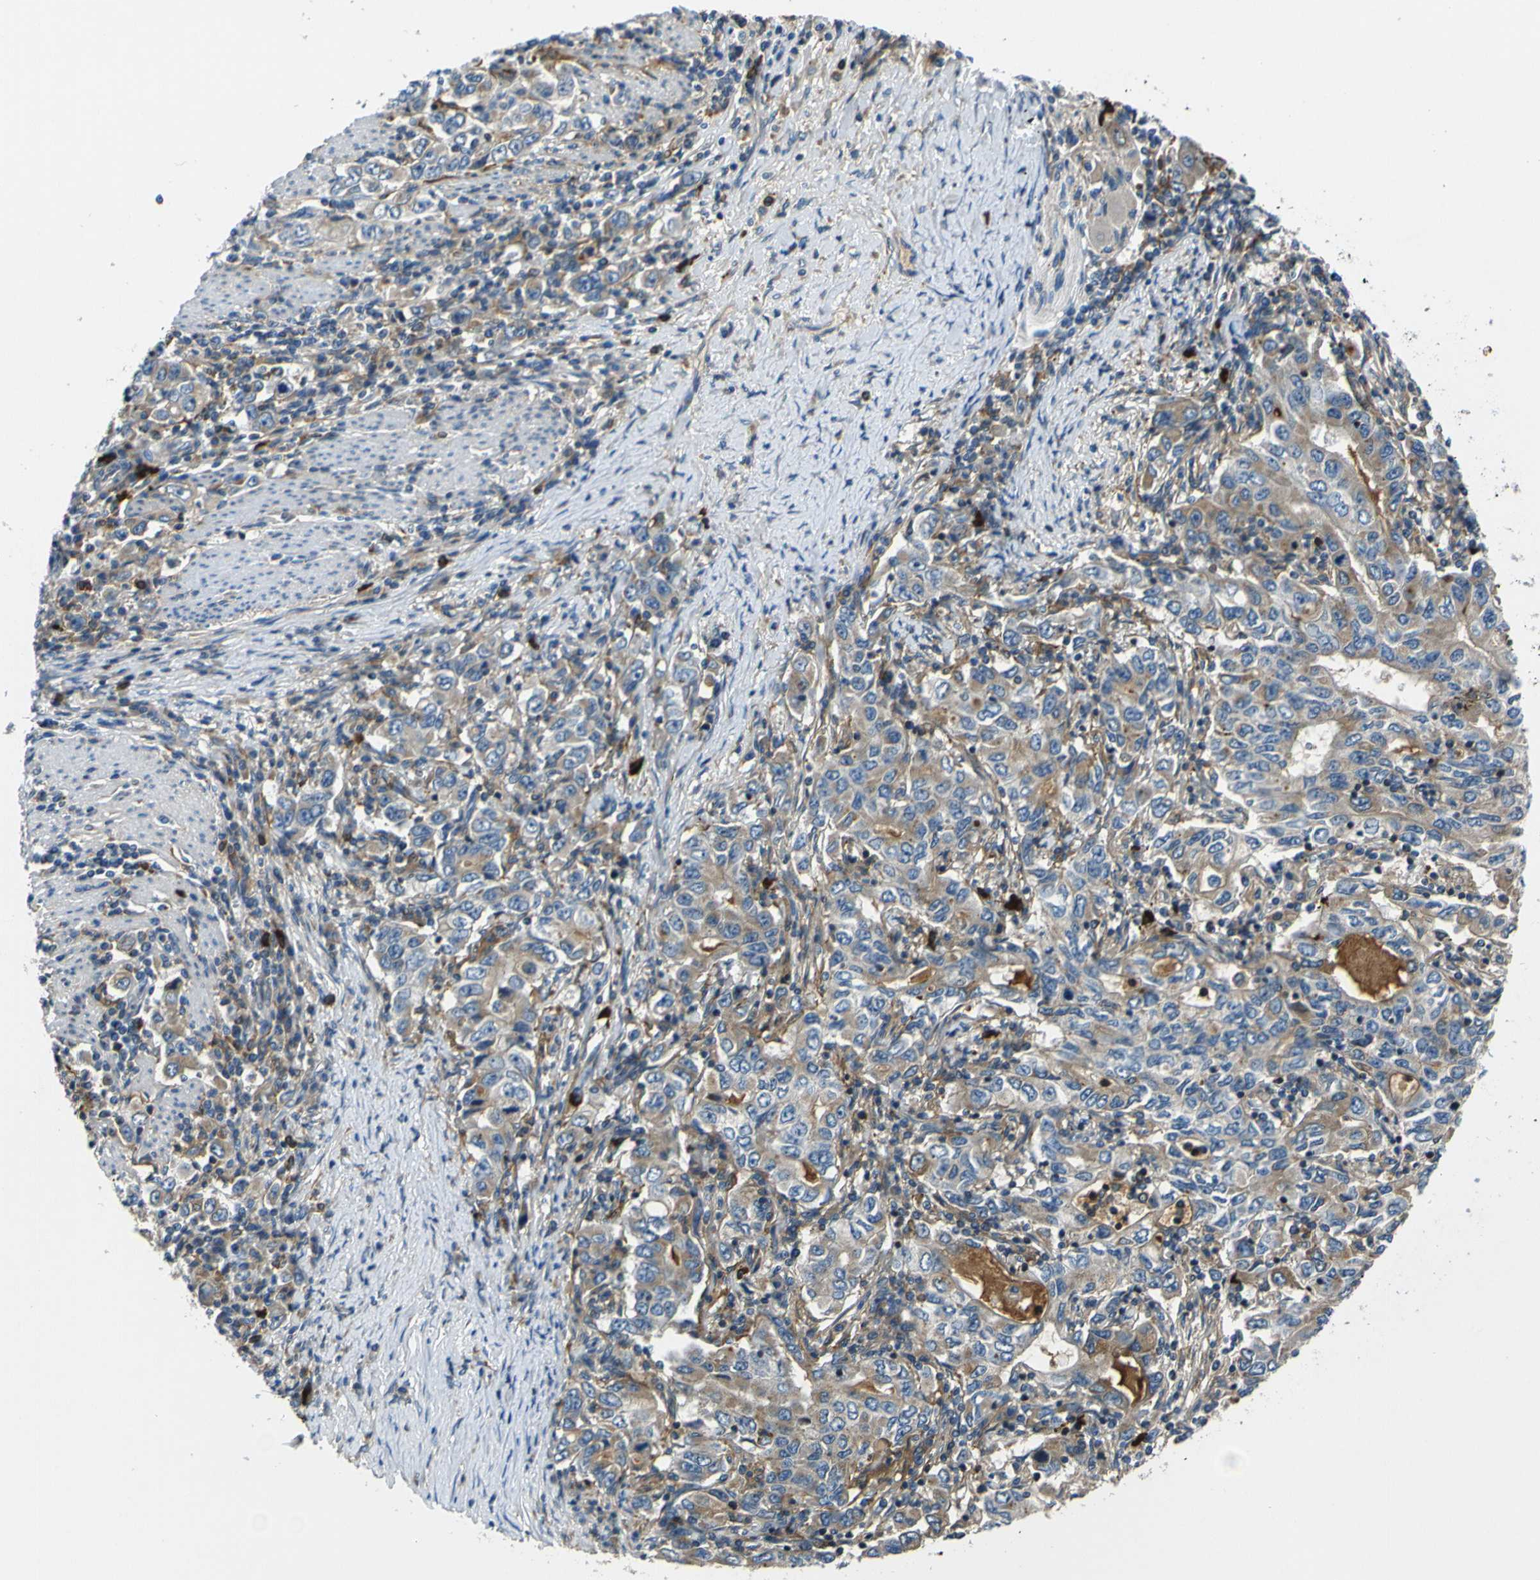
{"staining": {"intensity": "moderate", "quantity": ">75%", "location": "cytoplasmic/membranous"}, "tissue": "stomach cancer", "cell_type": "Tumor cells", "image_type": "cancer", "snomed": [{"axis": "morphology", "description": "Adenocarcinoma, NOS"}, {"axis": "topography", "description": "Stomach, lower"}], "caption": "A brown stain shows moderate cytoplasmic/membranous staining of a protein in human stomach cancer (adenocarcinoma) tumor cells.", "gene": "RAB1B", "patient": {"sex": "female", "age": 72}}